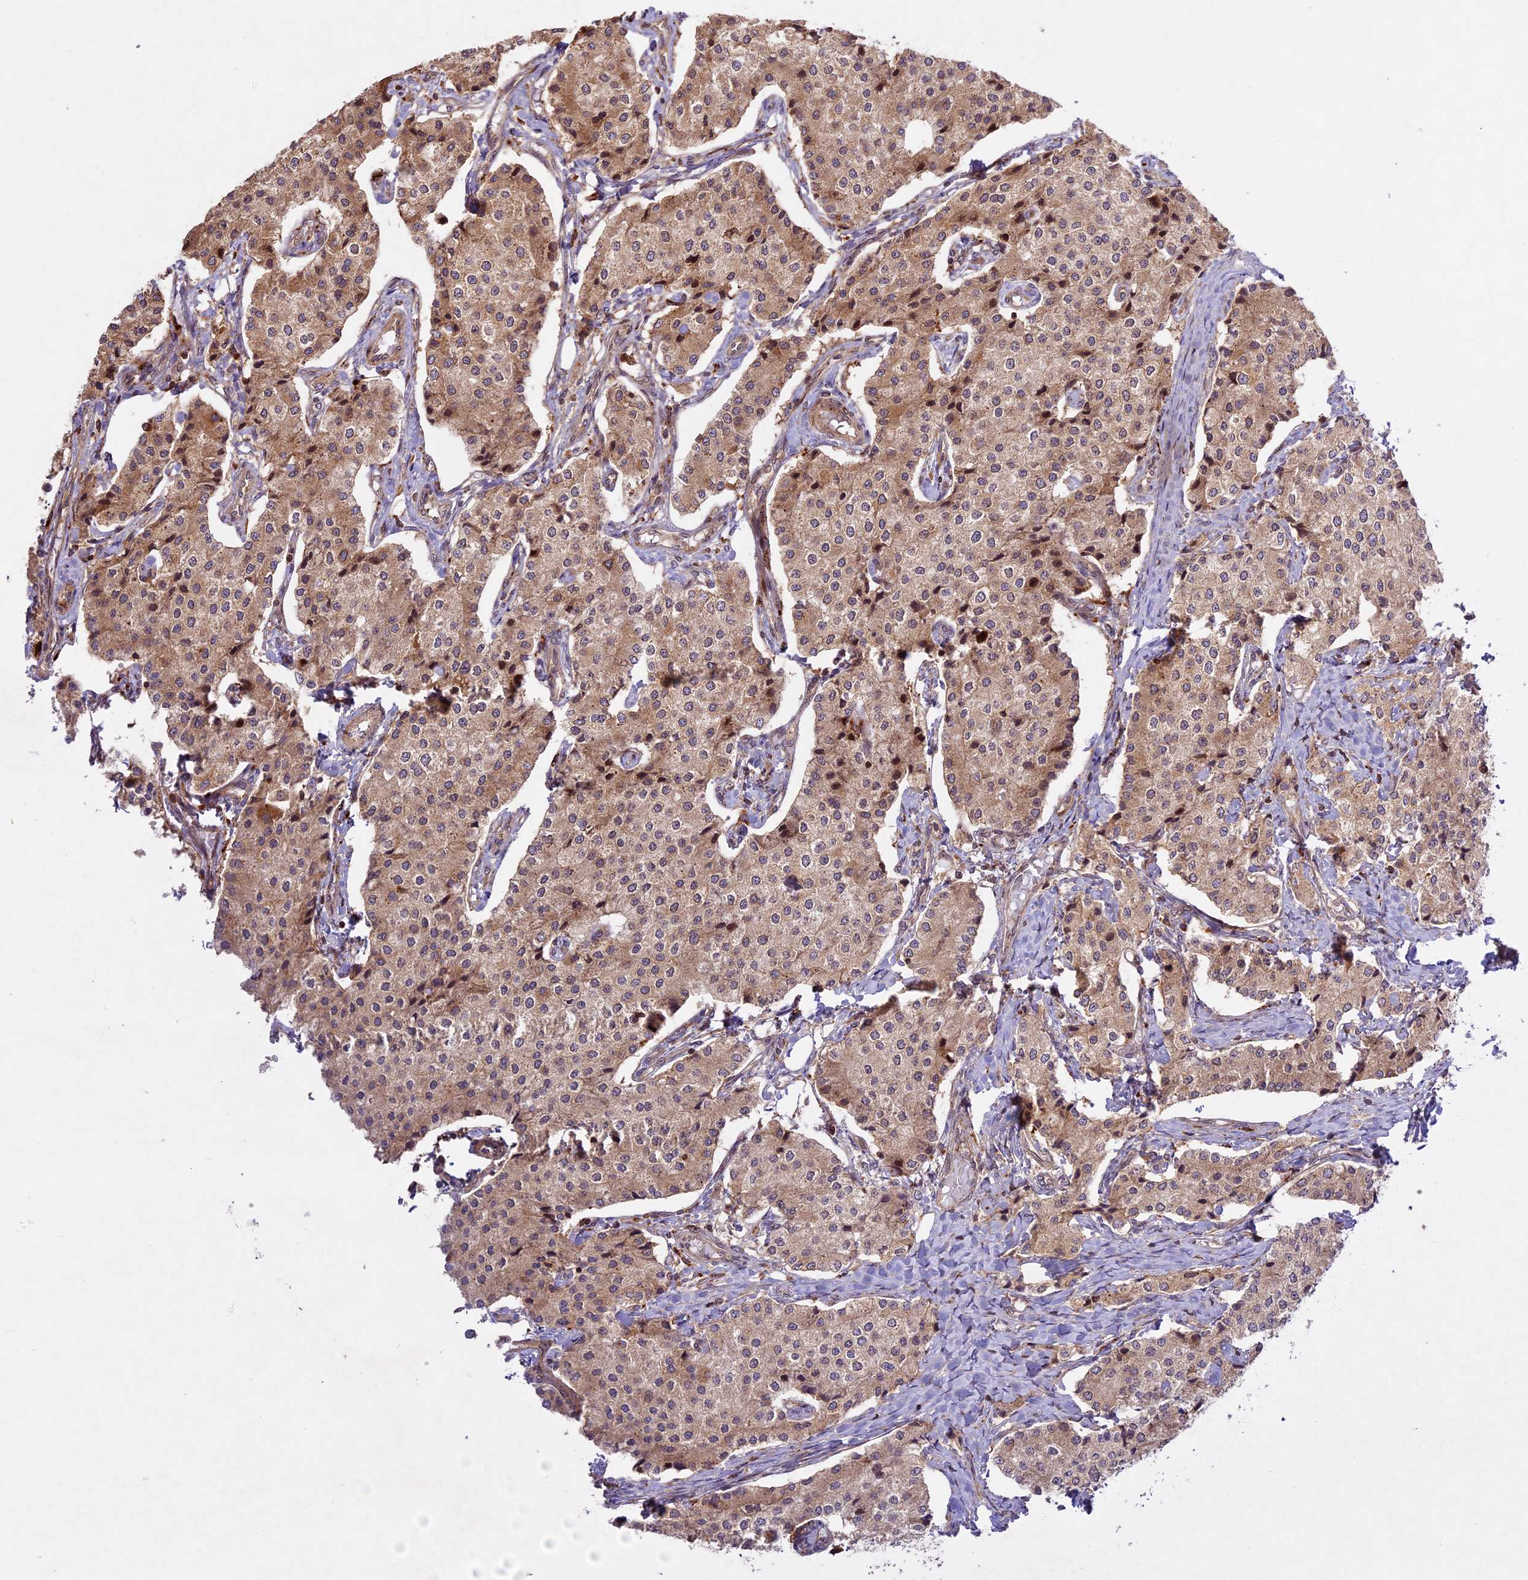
{"staining": {"intensity": "weak", "quantity": ">75%", "location": "cytoplasmic/membranous"}, "tissue": "carcinoid", "cell_type": "Tumor cells", "image_type": "cancer", "snomed": [{"axis": "morphology", "description": "Carcinoid, malignant, NOS"}, {"axis": "topography", "description": "Colon"}], "caption": "This micrograph shows carcinoid stained with immunohistochemistry (IHC) to label a protein in brown. The cytoplasmic/membranous of tumor cells show weak positivity for the protein. Nuclei are counter-stained blue.", "gene": "DGKH", "patient": {"sex": "female", "age": 52}}